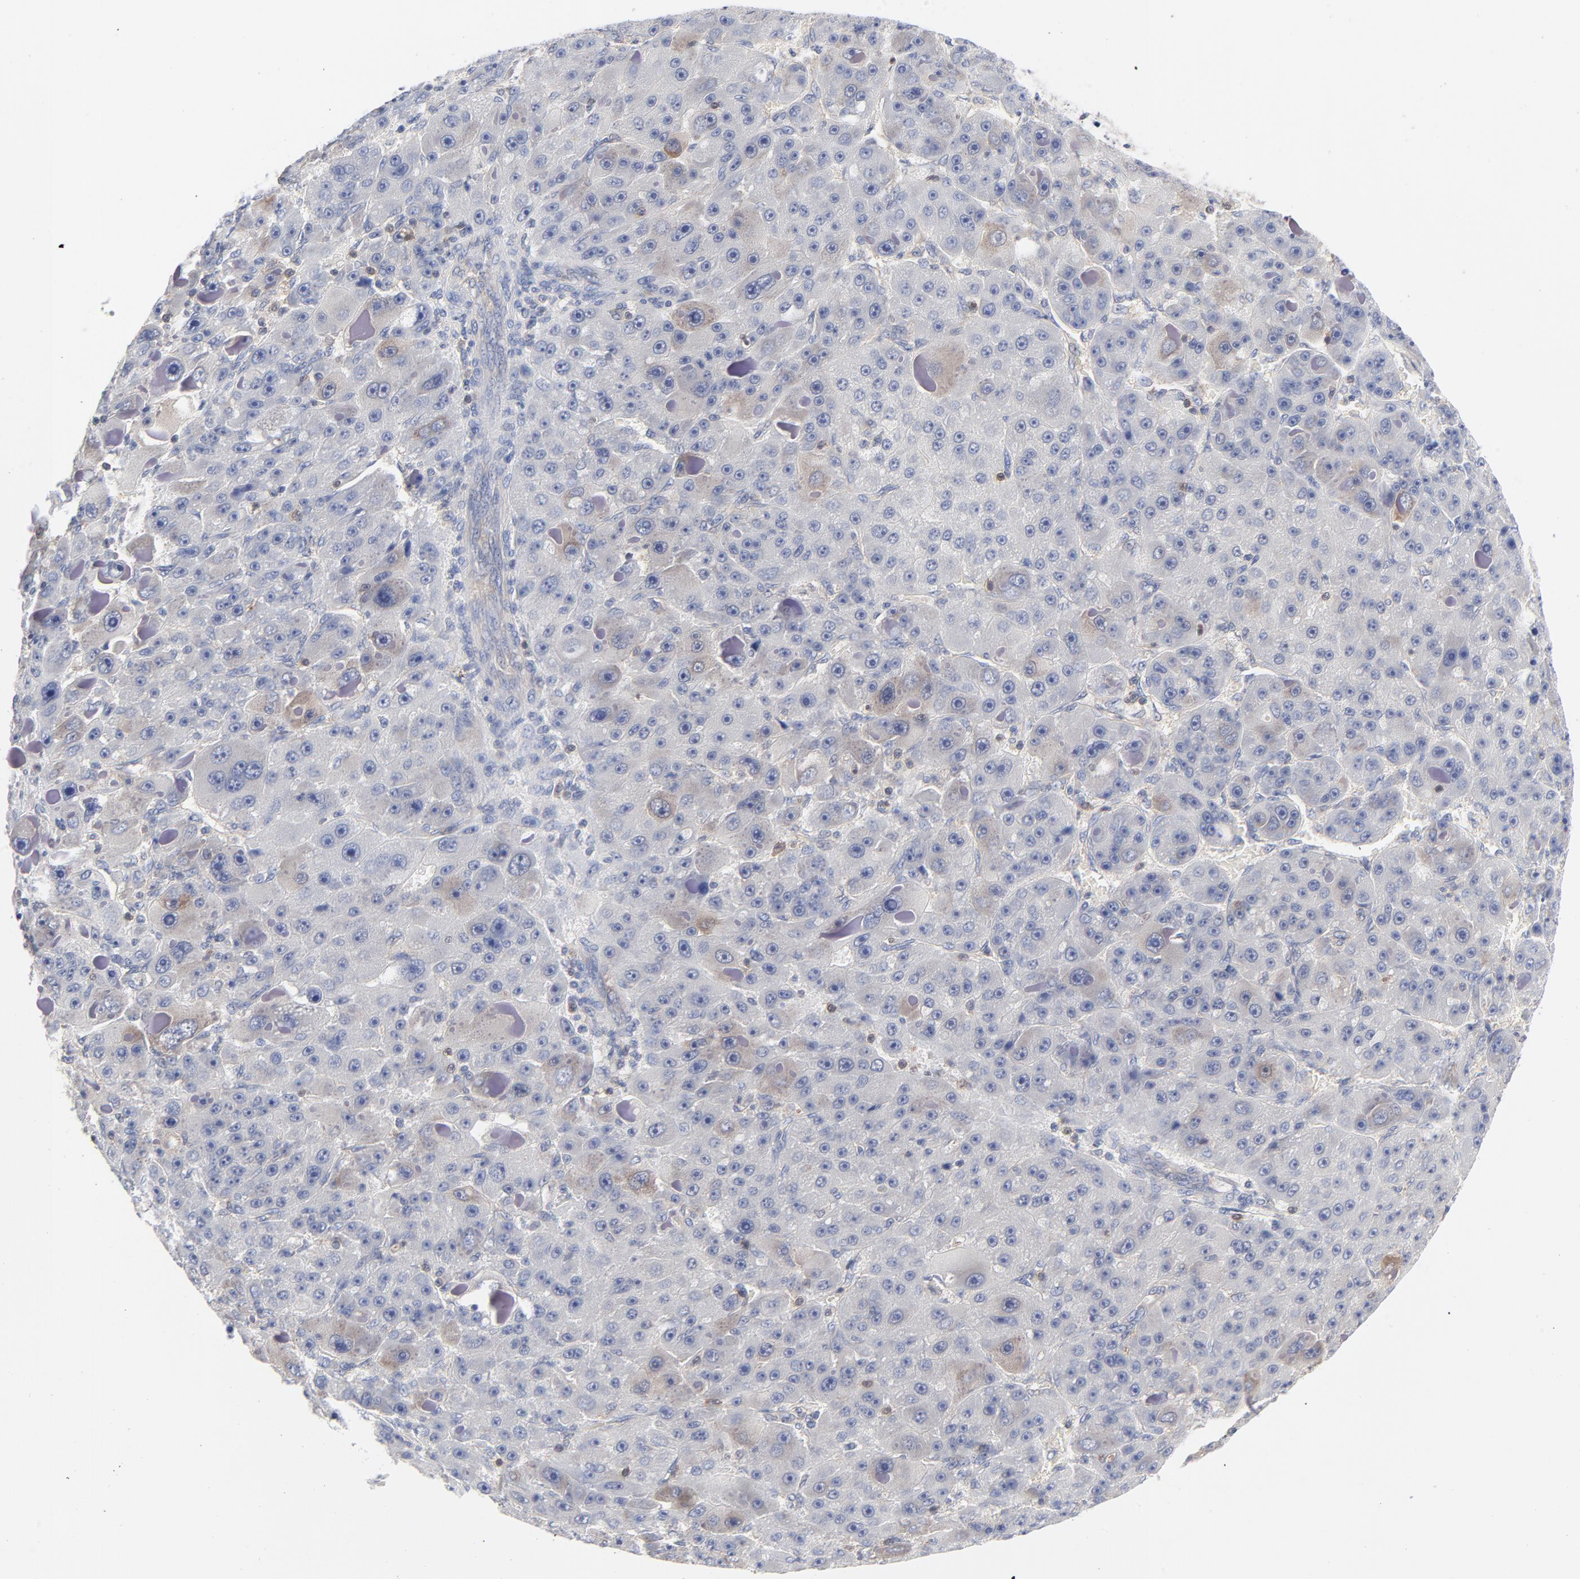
{"staining": {"intensity": "weak", "quantity": "<25%", "location": "cytoplasmic/membranous"}, "tissue": "liver cancer", "cell_type": "Tumor cells", "image_type": "cancer", "snomed": [{"axis": "morphology", "description": "Carcinoma, Hepatocellular, NOS"}, {"axis": "topography", "description": "Liver"}], "caption": "High power microscopy micrograph of an IHC image of liver hepatocellular carcinoma, revealing no significant positivity in tumor cells. Nuclei are stained in blue.", "gene": "CAB39L", "patient": {"sex": "male", "age": 76}}